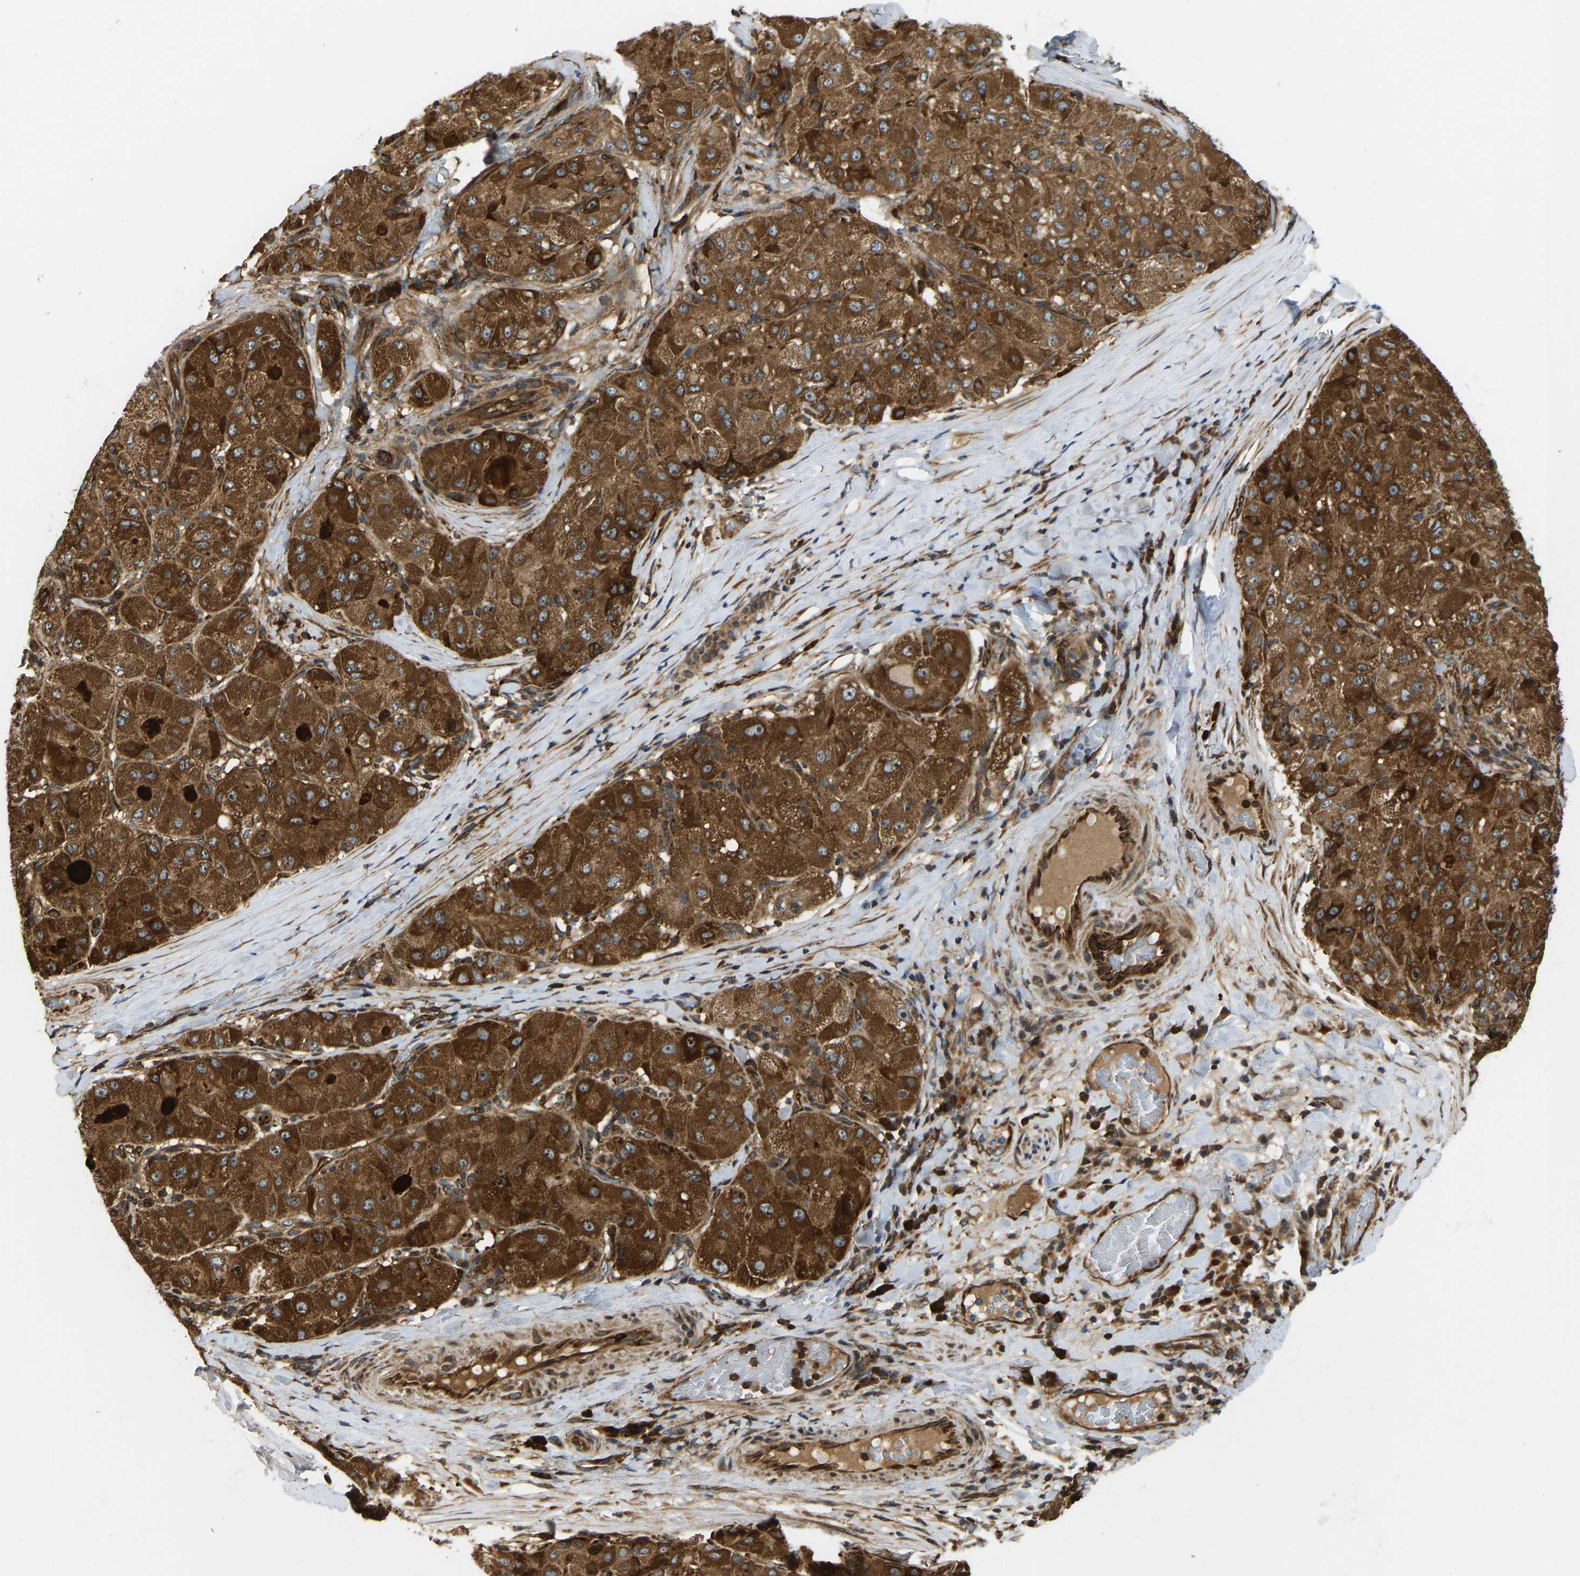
{"staining": {"intensity": "strong", "quantity": ">75%", "location": "cytoplasmic/membranous"}, "tissue": "liver cancer", "cell_type": "Tumor cells", "image_type": "cancer", "snomed": [{"axis": "morphology", "description": "Carcinoma, Hepatocellular, NOS"}, {"axis": "topography", "description": "Liver"}], "caption": "Tumor cells show high levels of strong cytoplasmic/membranous expression in about >75% of cells in liver hepatocellular carcinoma.", "gene": "RASGRF2", "patient": {"sex": "male", "age": 80}}